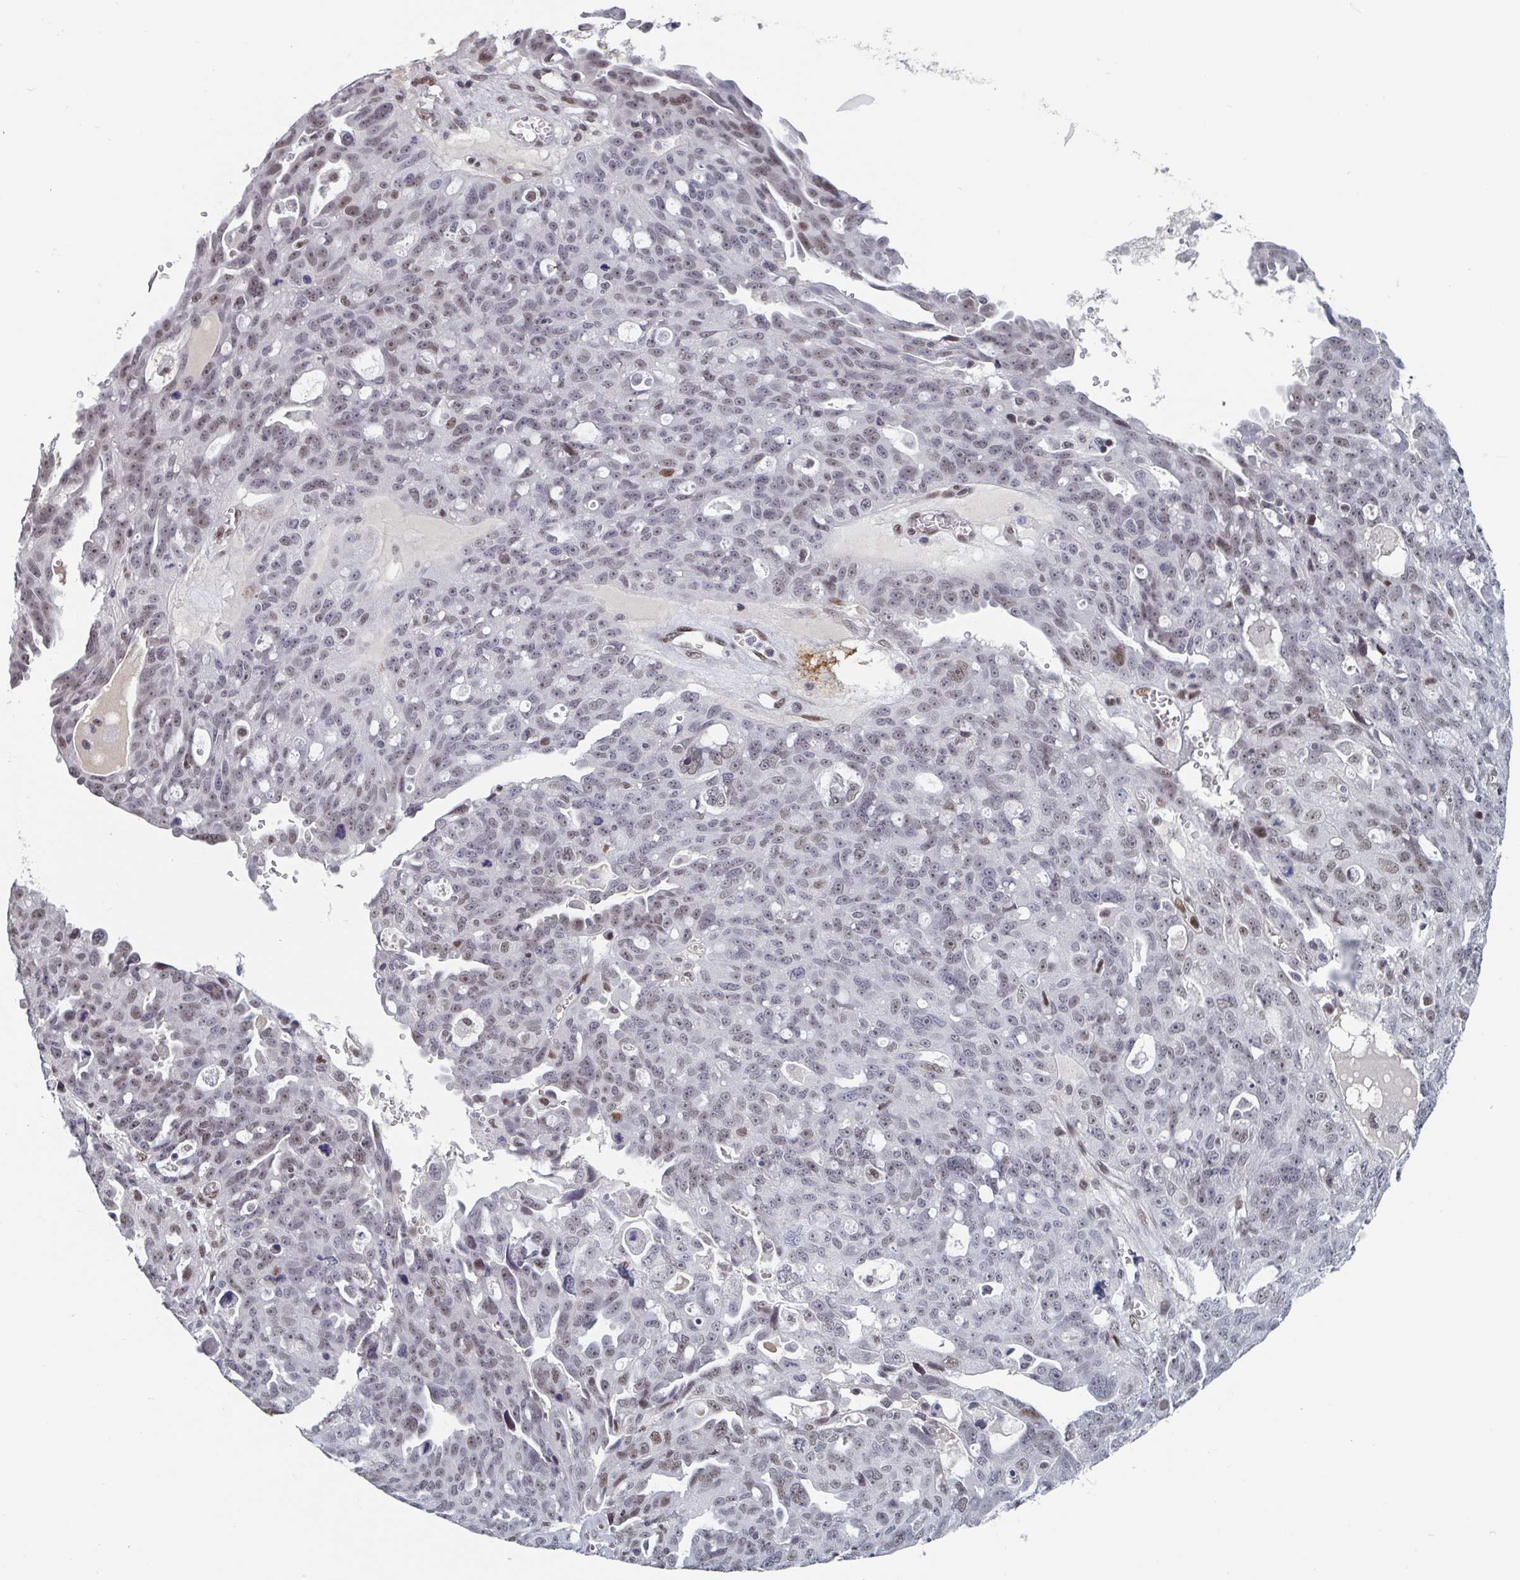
{"staining": {"intensity": "moderate", "quantity": "25%-75%", "location": "nuclear"}, "tissue": "ovarian cancer", "cell_type": "Tumor cells", "image_type": "cancer", "snomed": [{"axis": "morphology", "description": "Carcinoma, endometroid"}, {"axis": "topography", "description": "Ovary"}], "caption": "Protein staining displays moderate nuclear positivity in about 25%-75% of tumor cells in ovarian endometroid carcinoma. Using DAB (brown) and hematoxylin (blue) stains, captured at high magnification using brightfield microscopy.", "gene": "BCL7B", "patient": {"sex": "female", "age": 70}}